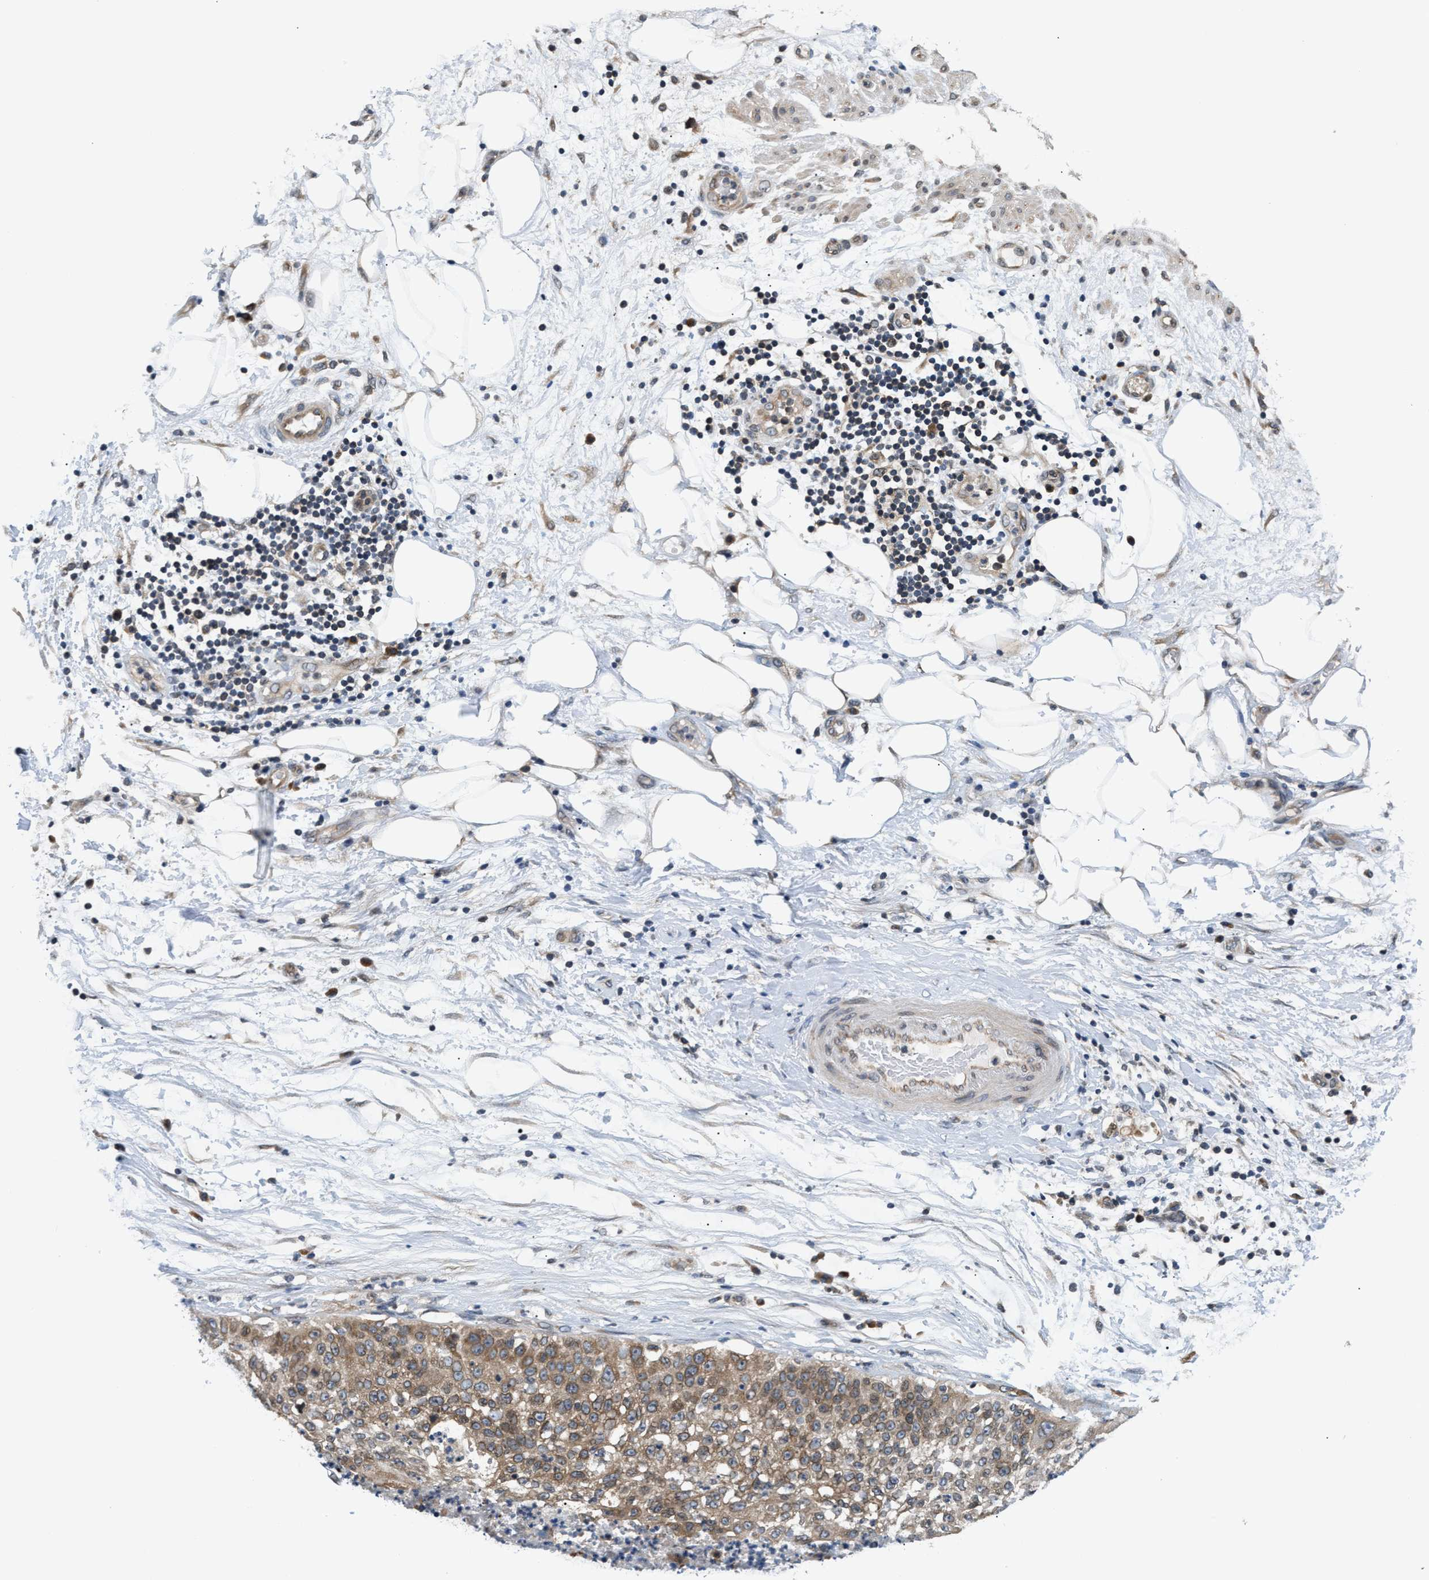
{"staining": {"intensity": "moderate", "quantity": ">75%", "location": "cytoplasmic/membranous"}, "tissue": "lung cancer", "cell_type": "Tumor cells", "image_type": "cancer", "snomed": [{"axis": "morphology", "description": "Inflammation, NOS"}, {"axis": "morphology", "description": "Squamous cell carcinoma, NOS"}, {"axis": "topography", "description": "Lymph node"}, {"axis": "topography", "description": "Soft tissue"}, {"axis": "topography", "description": "Lung"}], "caption": "Lung cancer (squamous cell carcinoma) stained with immunohistochemistry (IHC) demonstrates moderate cytoplasmic/membranous staining in approximately >75% of tumor cells. The staining is performed using DAB (3,3'-diaminobenzidine) brown chromogen to label protein expression. The nuclei are counter-stained blue using hematoxylin.", "gene": "RAB29", "patient": {"sex": "male", "age": 66}}